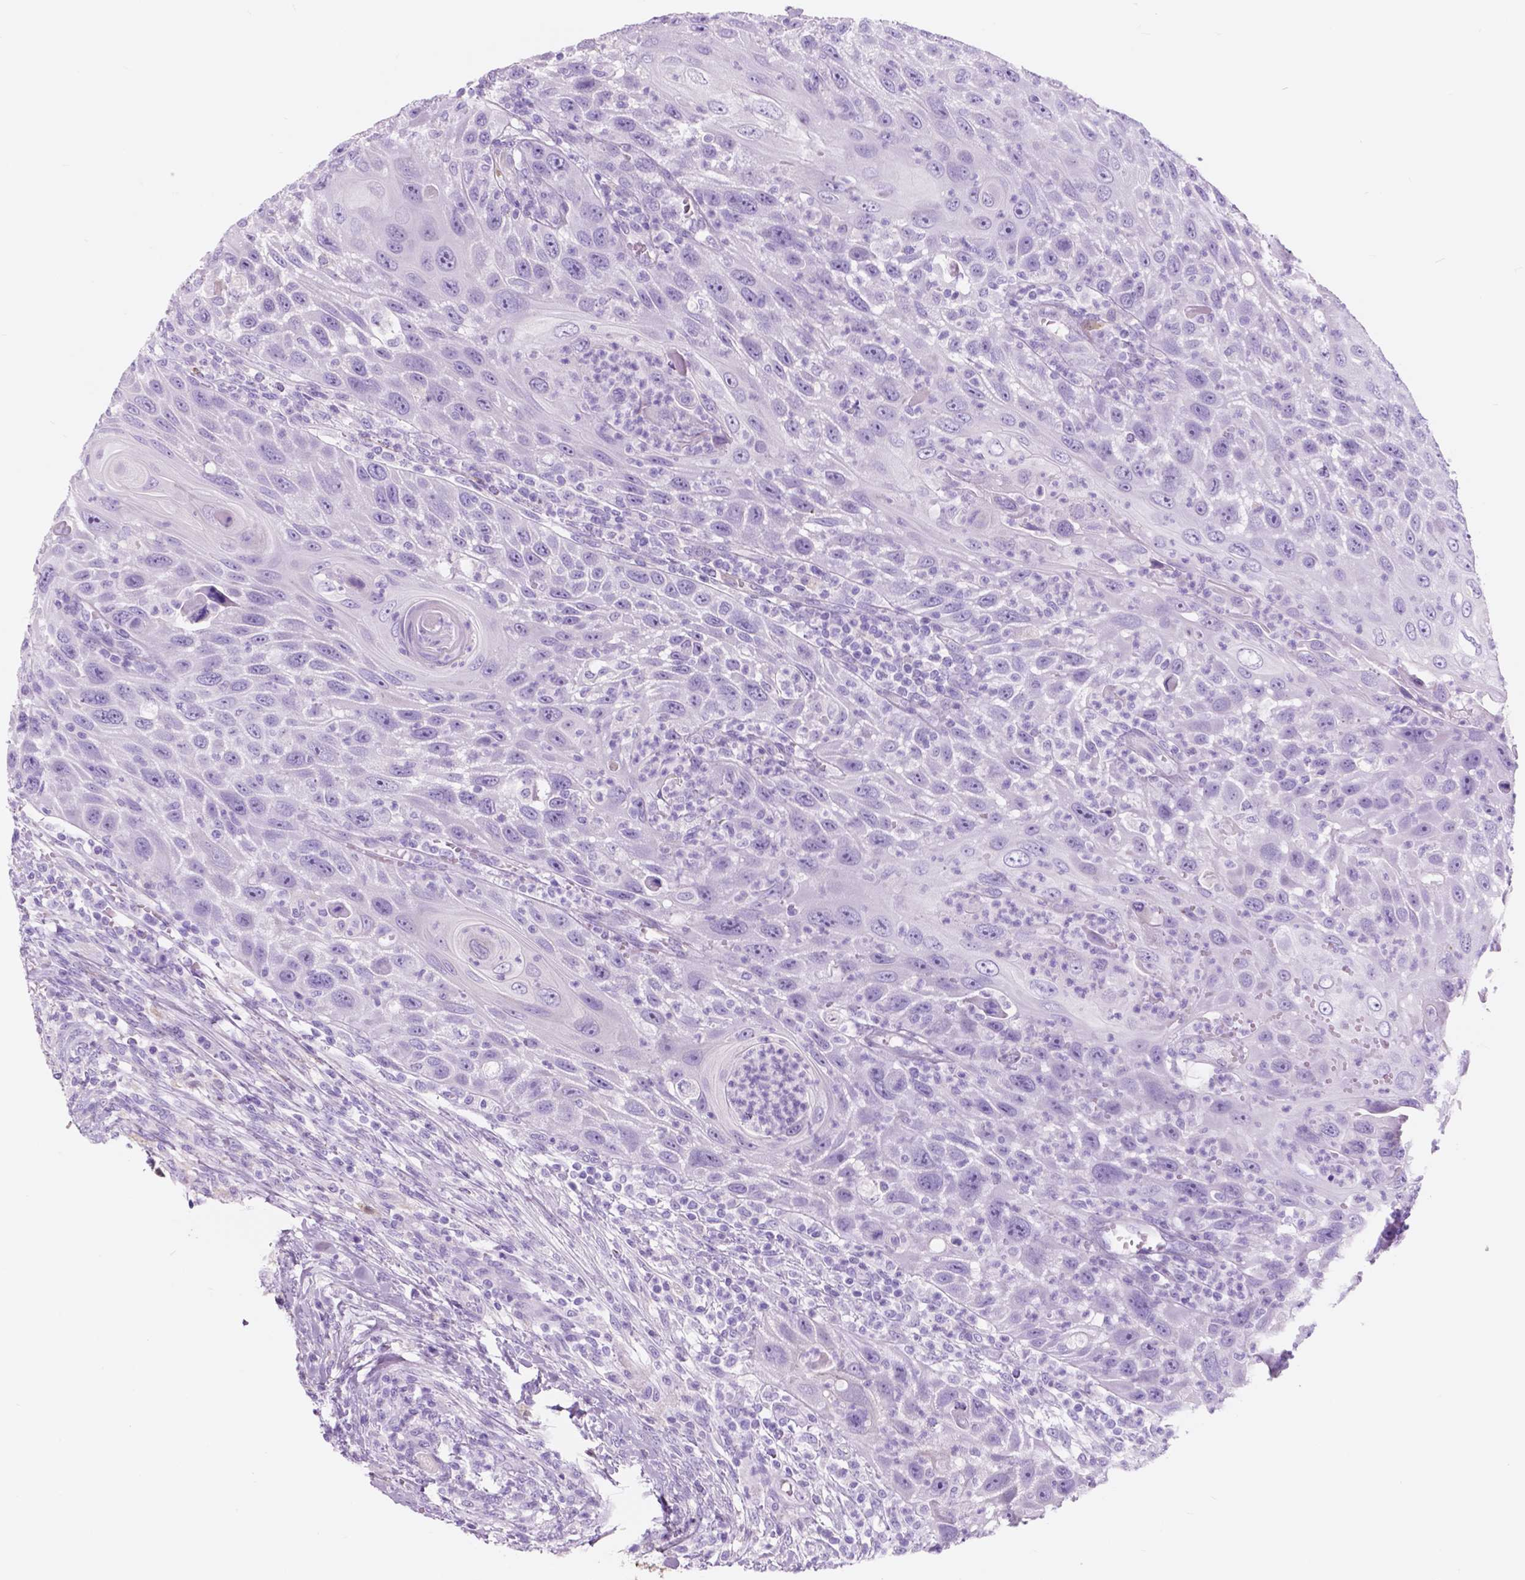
{"staining": {"intensity": "negative", "quantity": "none", "location": "none"}, "tissue": "head and neck cancer", "cell_type": "Tumor cells", "image_type": "cancer", "snomed": [{"axis": "morphology", "description": "Squamous cell carcinoma, NOS"}, {"axis": "topography", "description": "Head-Neck"}], "caption": "High magnification brightfield microscopy of head and neck squamous cell carcinoma stained with DAB (brown) and counterstained with hematoxylin (blue): tumor cells show no significant positivity.", "gene": "FXYD2", "patient": {"sex": "male", "age": 69}}